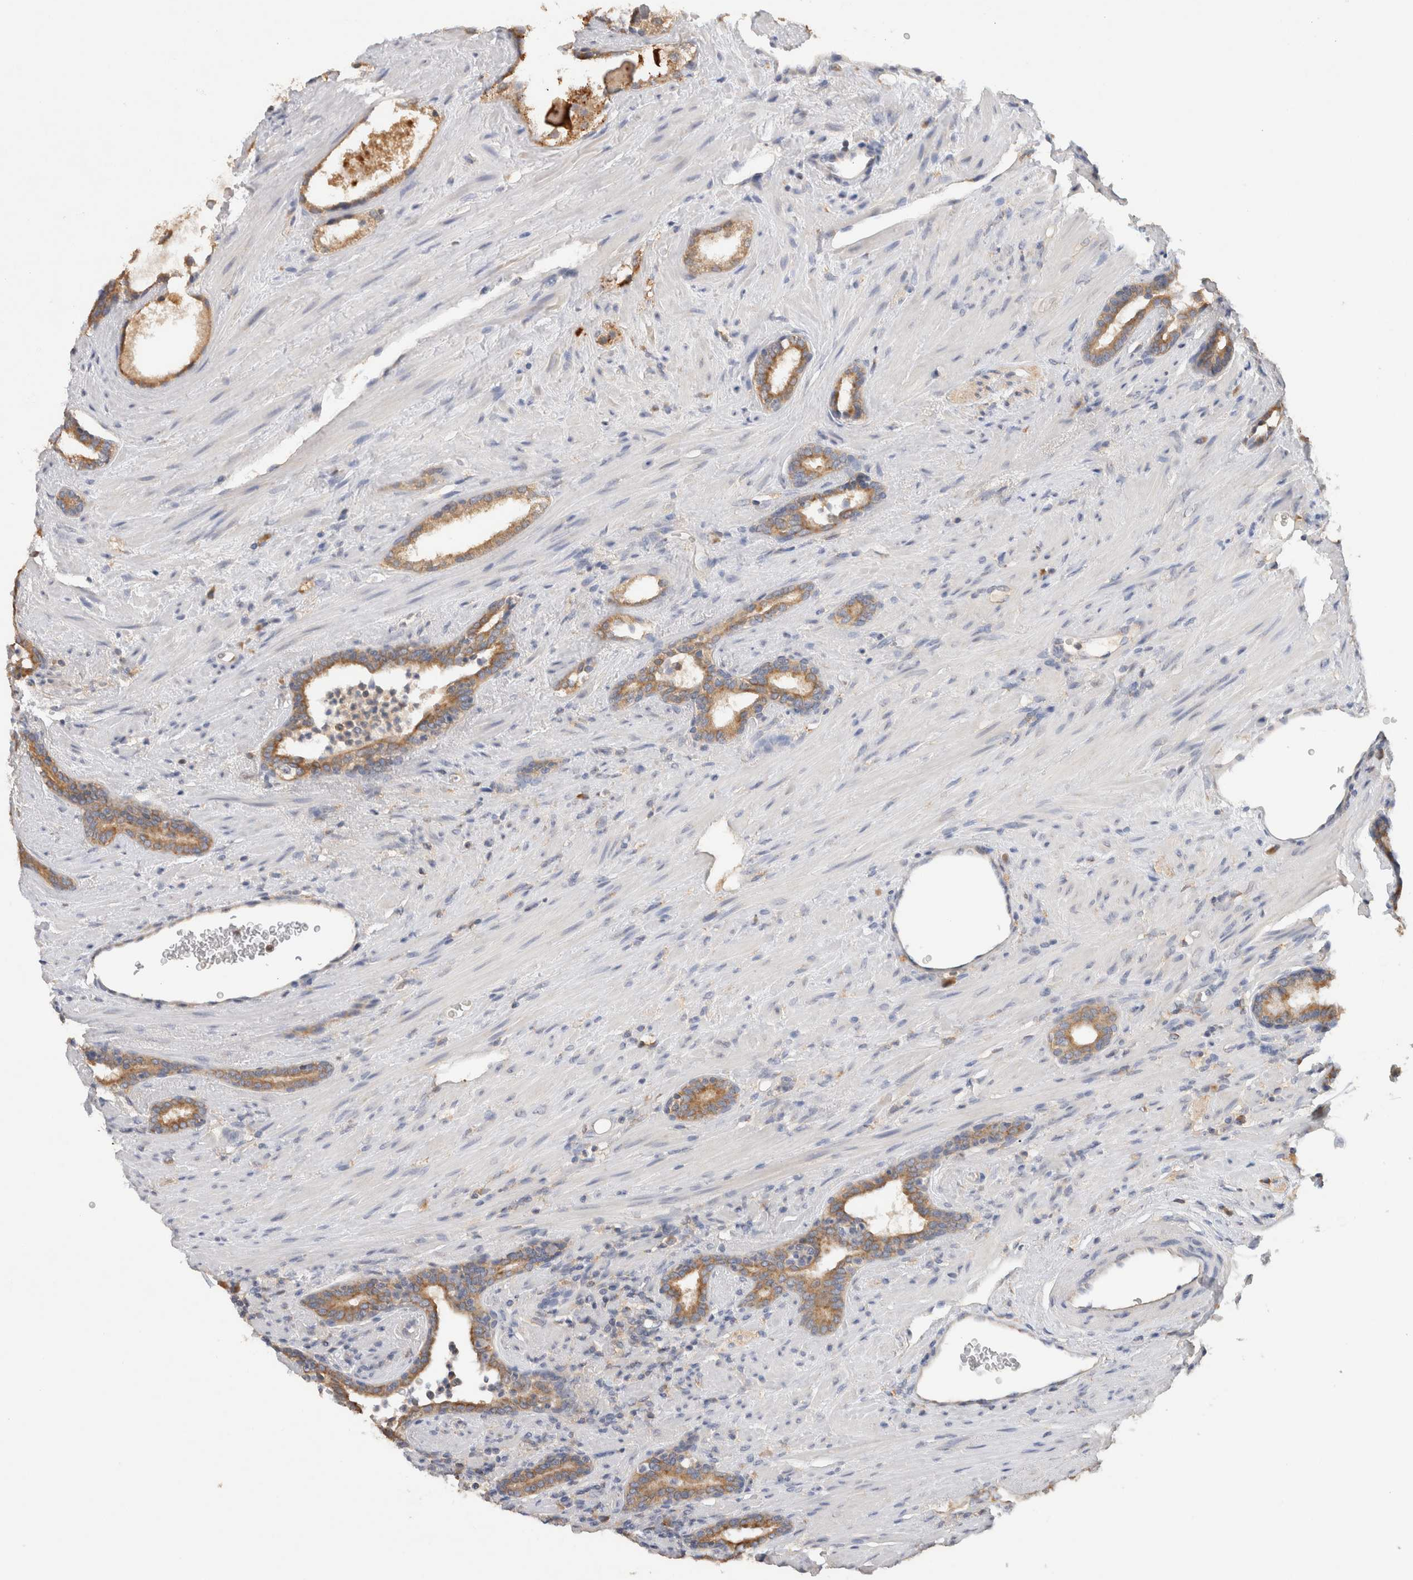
{"staining": {"intensity": "moderate", "quantity": ">75%", "location": "cytoplasmic/membranous"}, "tissue": "prostate cancer", "cell_type": "Tumor cells", "image_type": "cancer", "snomed": [{"axis": "morphology", "description": "Adenocarcinoma, High grade"}, {"axis": "topography", "description": "Prostate"}], "caption": "This is an image of IHC staining of prostate high-grade adenocarcinoma, which shows moderate staining in the cytoplasmic/membranous of tumor cells.", "gene": "GAS1", "patient": {"sex": "male", "age": 71}}